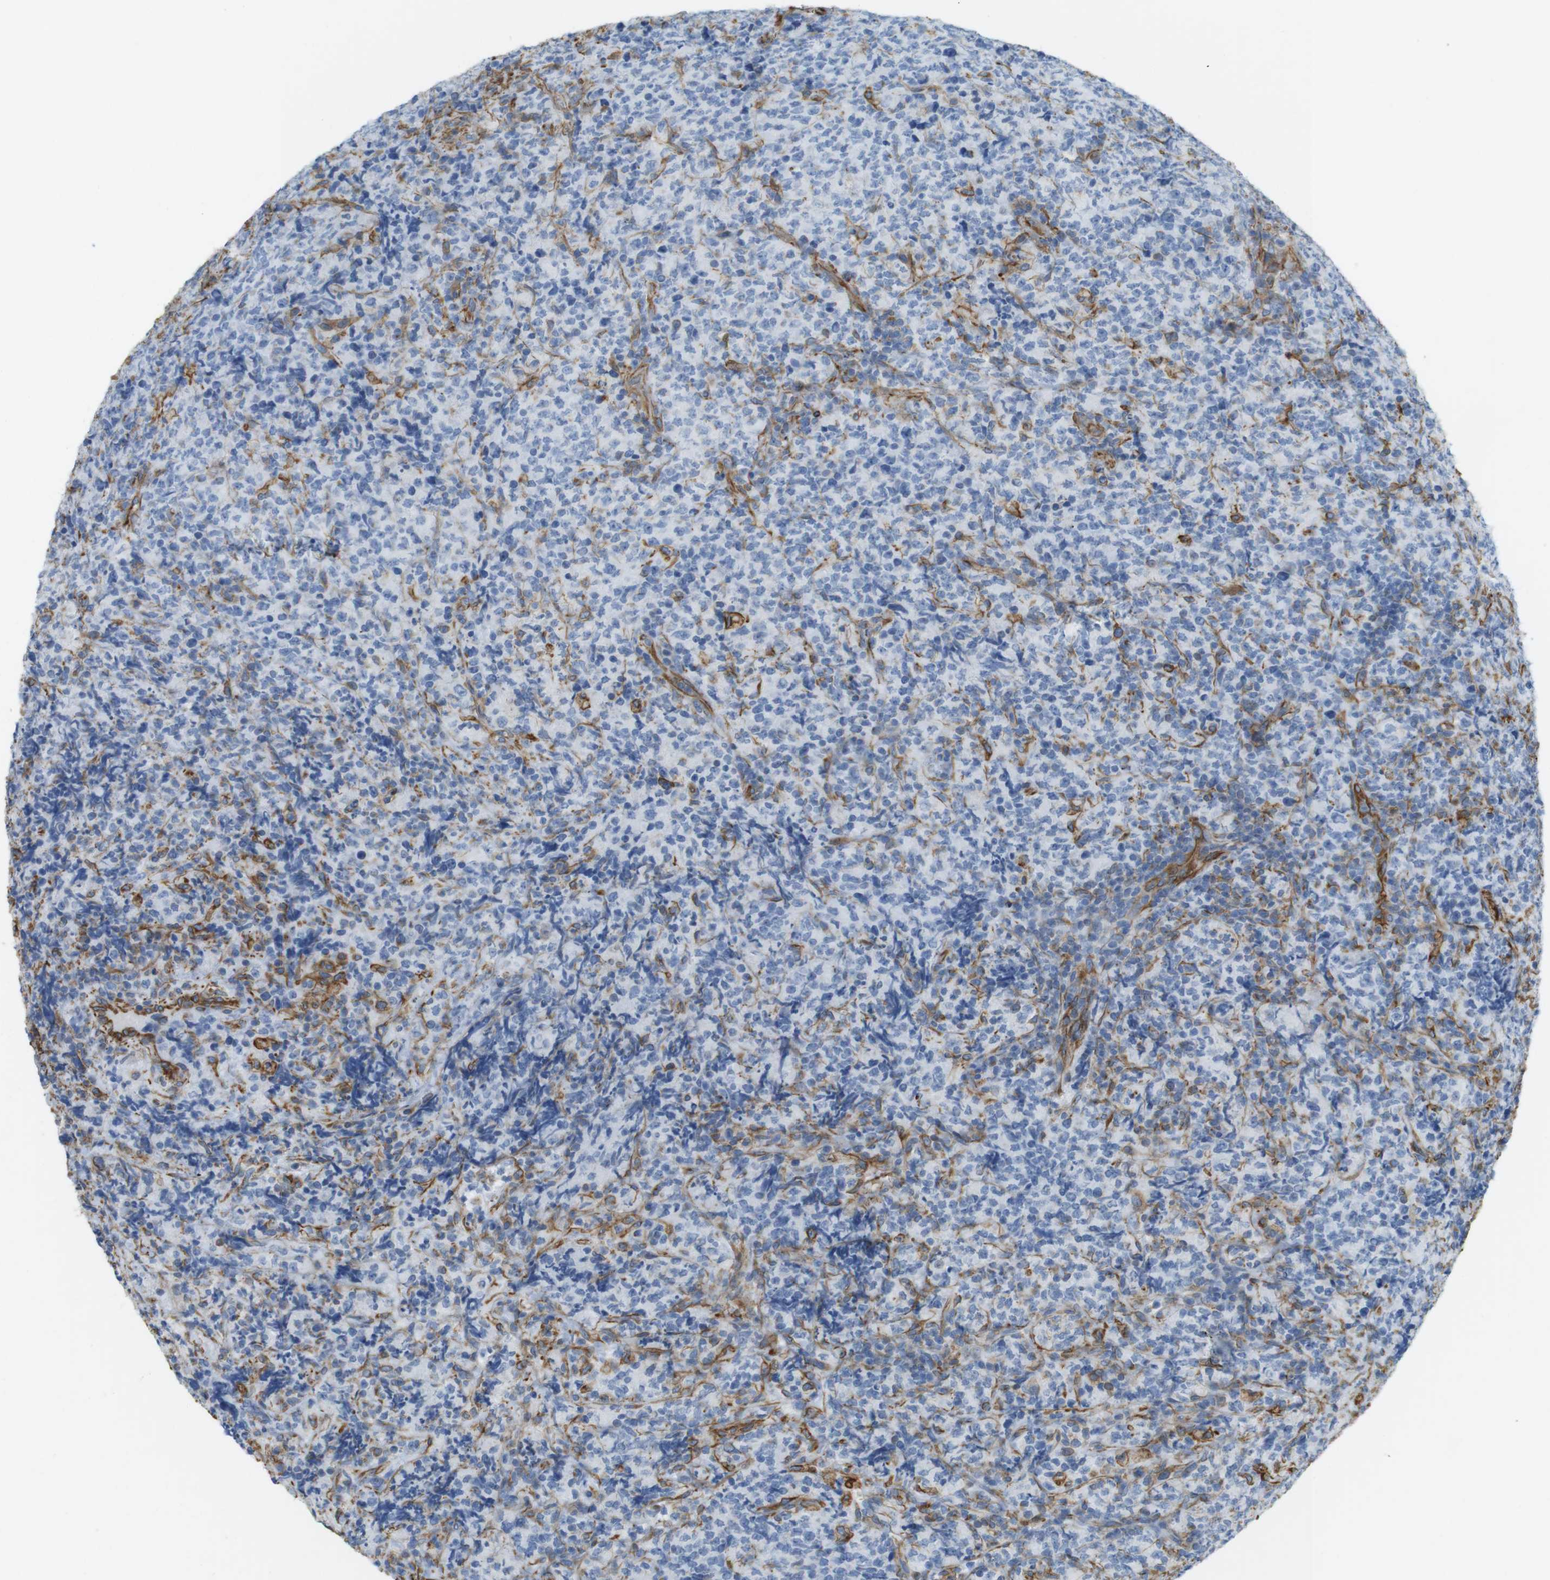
{"staining": {"intensity": "moderate", "quantity": "<25%", "location": "cytoplasmic/membranous"}, "tissue": "lymphoma", "cell_type": "Tumor cells", "image_type": "cancer", "snomed": [{"axis": "morphology", "description": "Malignant lymphoma, non-Hodgkin's type, High grade"}, {"axis": "topography", "description": "Tonsil"}], "caption": "Tumor cells display low levels of moderate cytoplasmic/membranous positivity in about <25% of cells in high-grade malignant lymphoma, non-Hodgkin's type. The staining was performed using DAB to visualize the protein expression in brown, while the nuclei were stained in blue with hematoxylin (Magnification: 20x).", "gene": "MS4A10", "patient": {"sex": "female", "age": 36}}